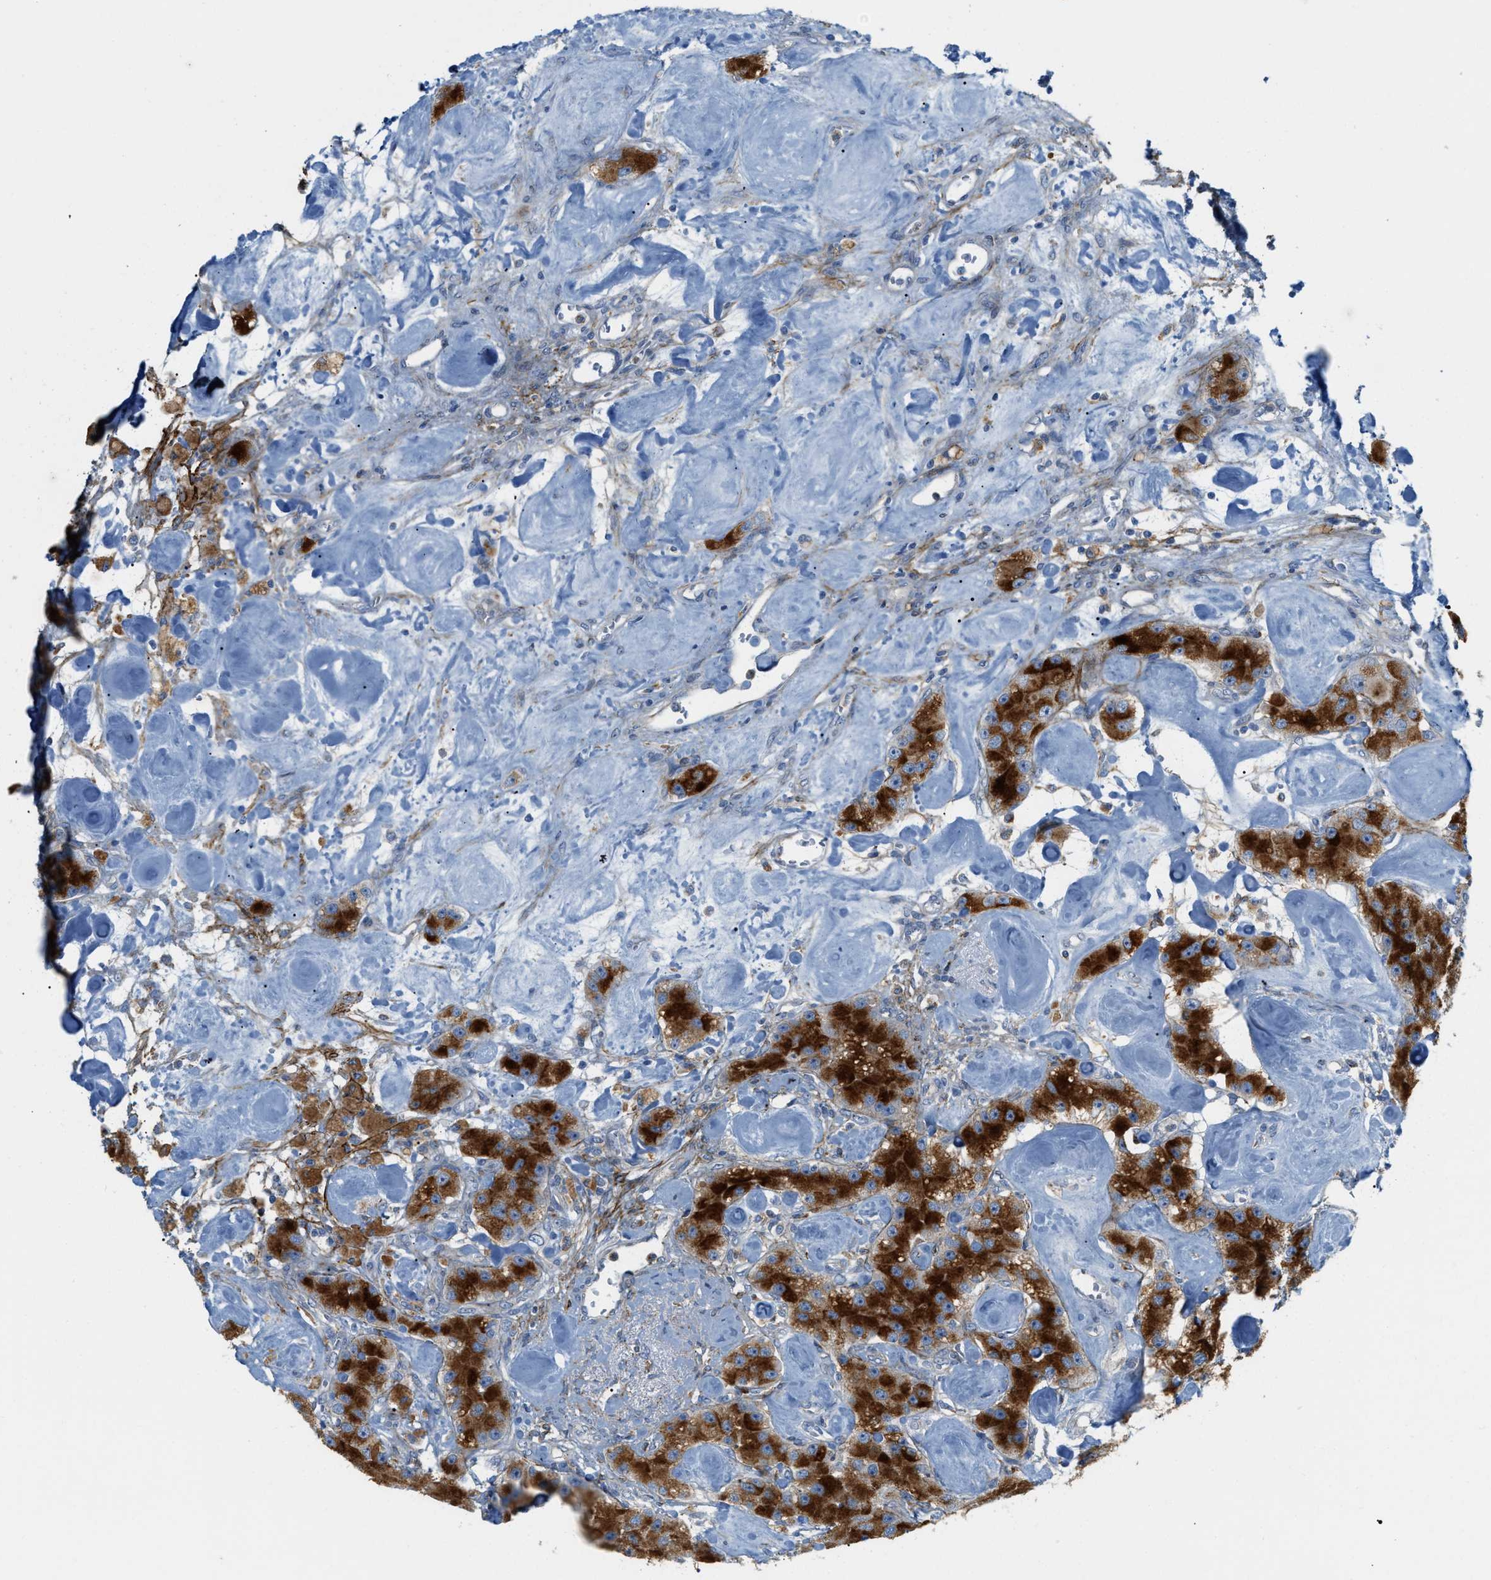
{"staining": {"intensity": "strong", "quantity": ">75%", "location": "cytoplasmic/membranous"}, "tissue": "carcinoid", "cell_type": "Tumor cells", "image_type": "cancer", "snomed": [{"axis": "morphology", "description": "Carcinoid, malignant, NOS"}, {"axis": "topography", "description": "Pancreas"}], "caption": "Protein staining by IHC reveals strong cytoplasmic/membranous expression in approximately >75% of tumor cells in carcinoid (malignant).", "gene": "LMBRD1", "patient": {"sex": "male", "age": 41}}